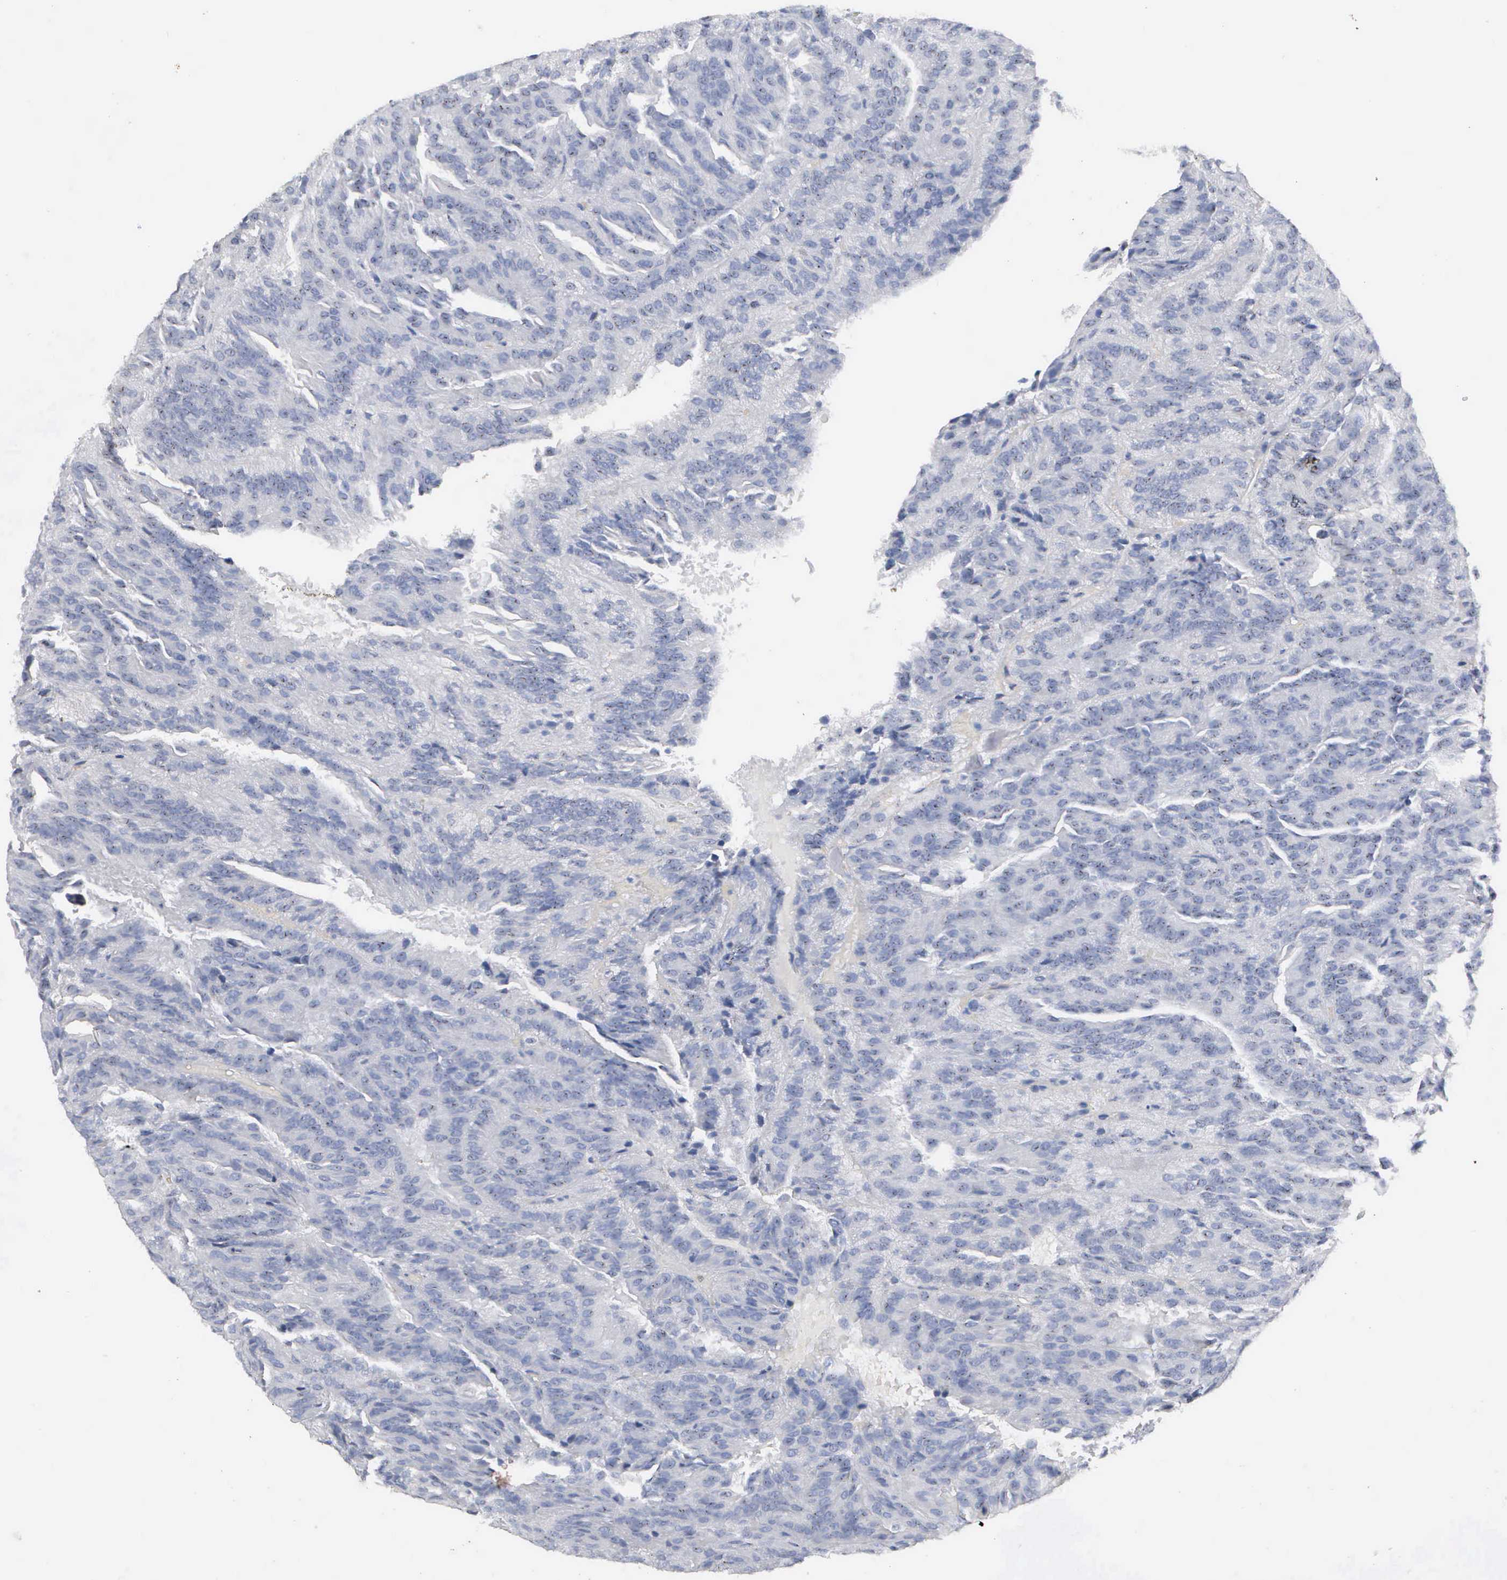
{"staining": {"intensity": "negative", "quantity": "none", "location": "none"}, "tissue": "renal cancer", "cell_type": "Tumor cells", "image_type": "cancer", "snomed": [{"axis": "morphology", "description": "Adenocarcinoma, NOS"}, {"axis": "topography", "description": "Kidney"}], "caption": "This is an immunohistochemistry micrograph of renal cancer. There is no staining in tumor cells.", "gene": "ASPHD2", "patient": {"sex": "male", "age": 46}}